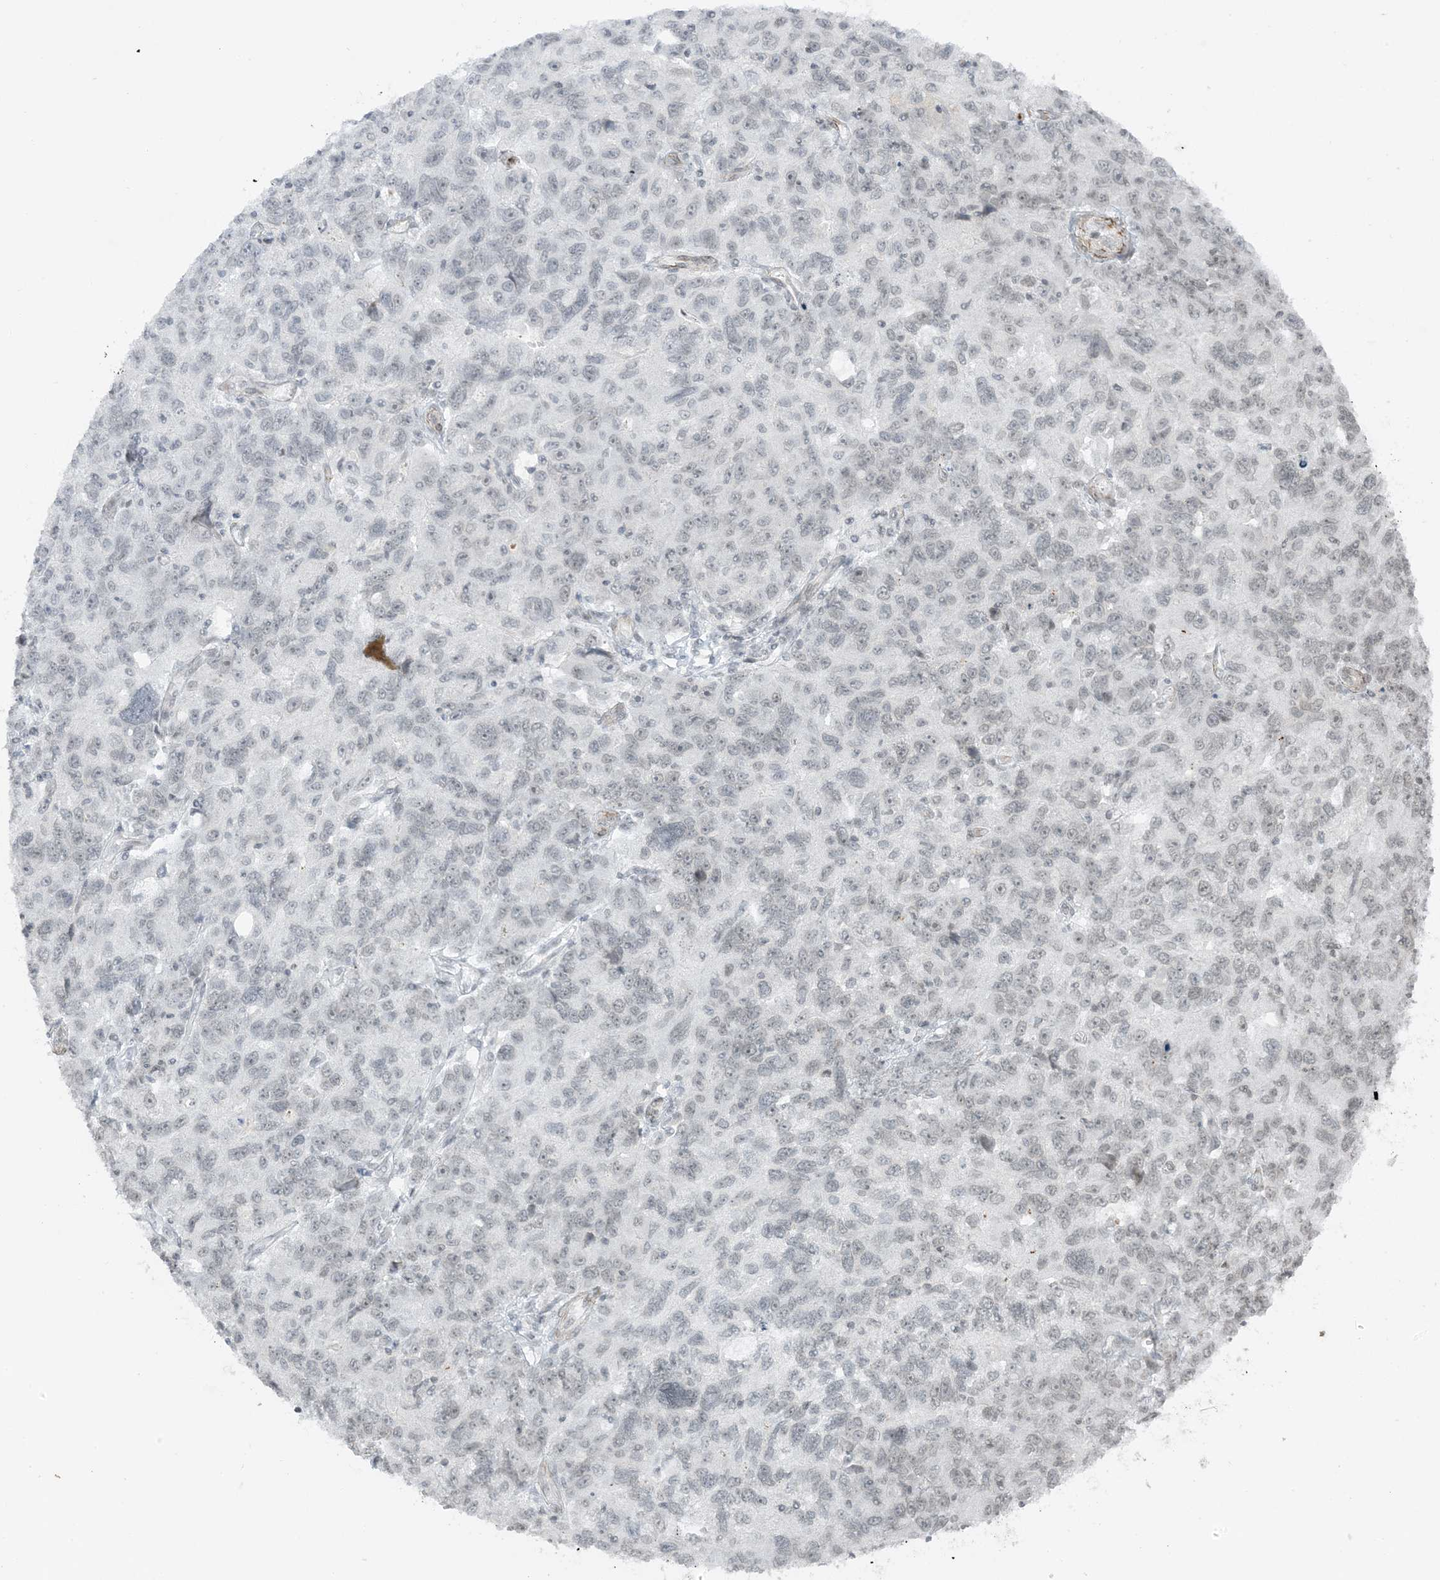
{"staining": {"intensity": "negative", "quantity": "none", "location": "none"}, "tissue": "ovarian cancer", "cell_type": "Tumor cells", "image_type": "cancer", "snomed": [{"axis": "morphology", "description": "Carcinoma, endometroid"}, {"axis": "topography", "description": "Ovary"}], "caption": "There is no significant staining in tumor cells of ovarian endometroid carcinoma.", "gene": "METAP1D", "patient": {"sex": "female", "age": 42}}